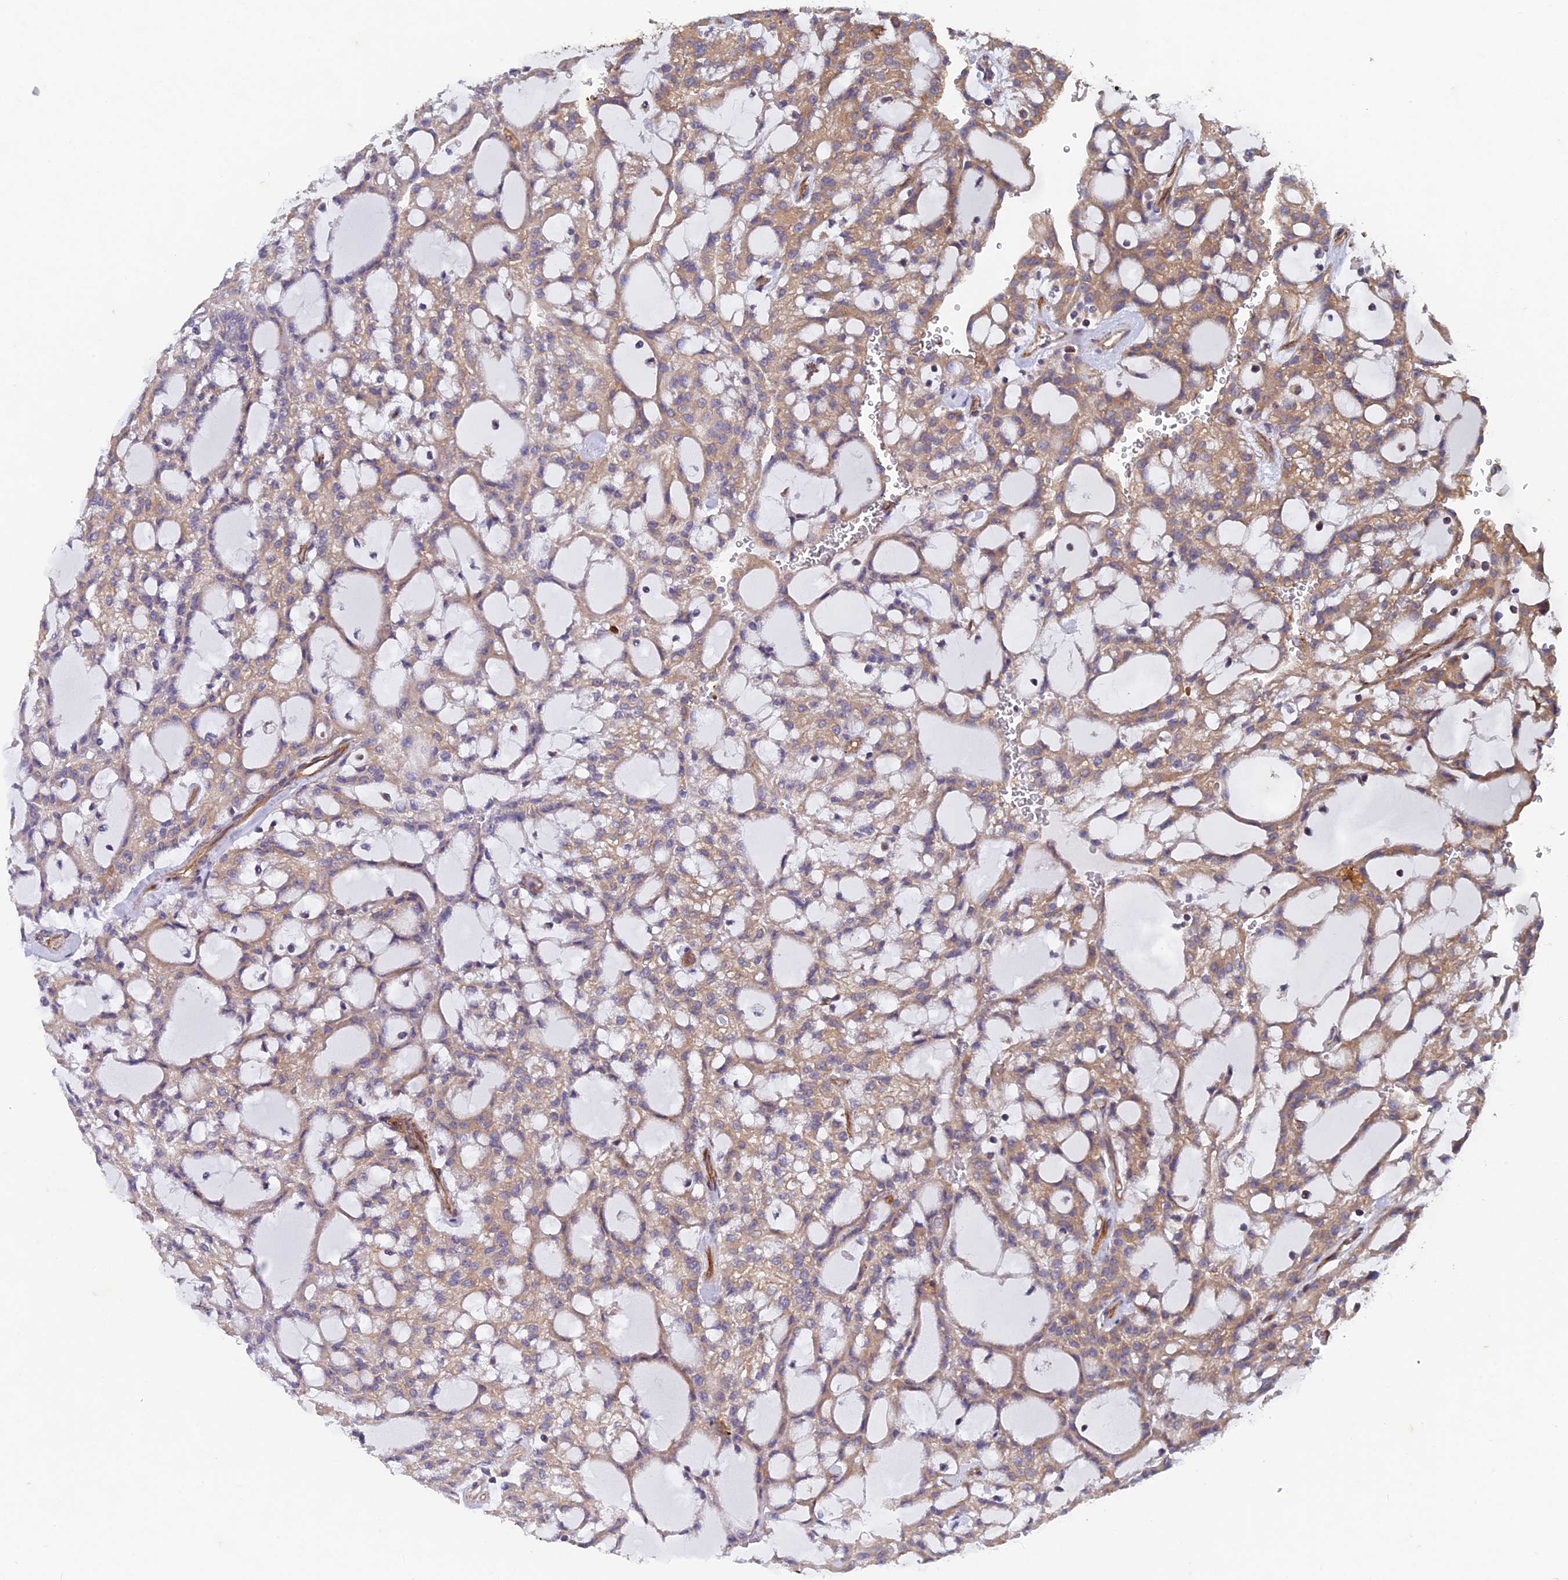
{"staining": {"intensity": "moderate", "quantity": ">75%", "location": "cytoplasmic/membranous"}, "tissue": "renal cancer", "cell_type": "Tumor cells", "image_type": "cancer", "snomed": [{"axis": "morphology", "description": "Adenocarcinoma, NOS"}, {"axis": "topography", "description": "Kidney"}], "caption": "A high-resolution image shows immunohistochemistry staining of adenocarcinoma (renal), which exhibits moderate cytoplasmic/membranous staining in about >75% of tumor cells.", "gene": "NCAPG", "patient": {"sex": "male", "age": 63}}